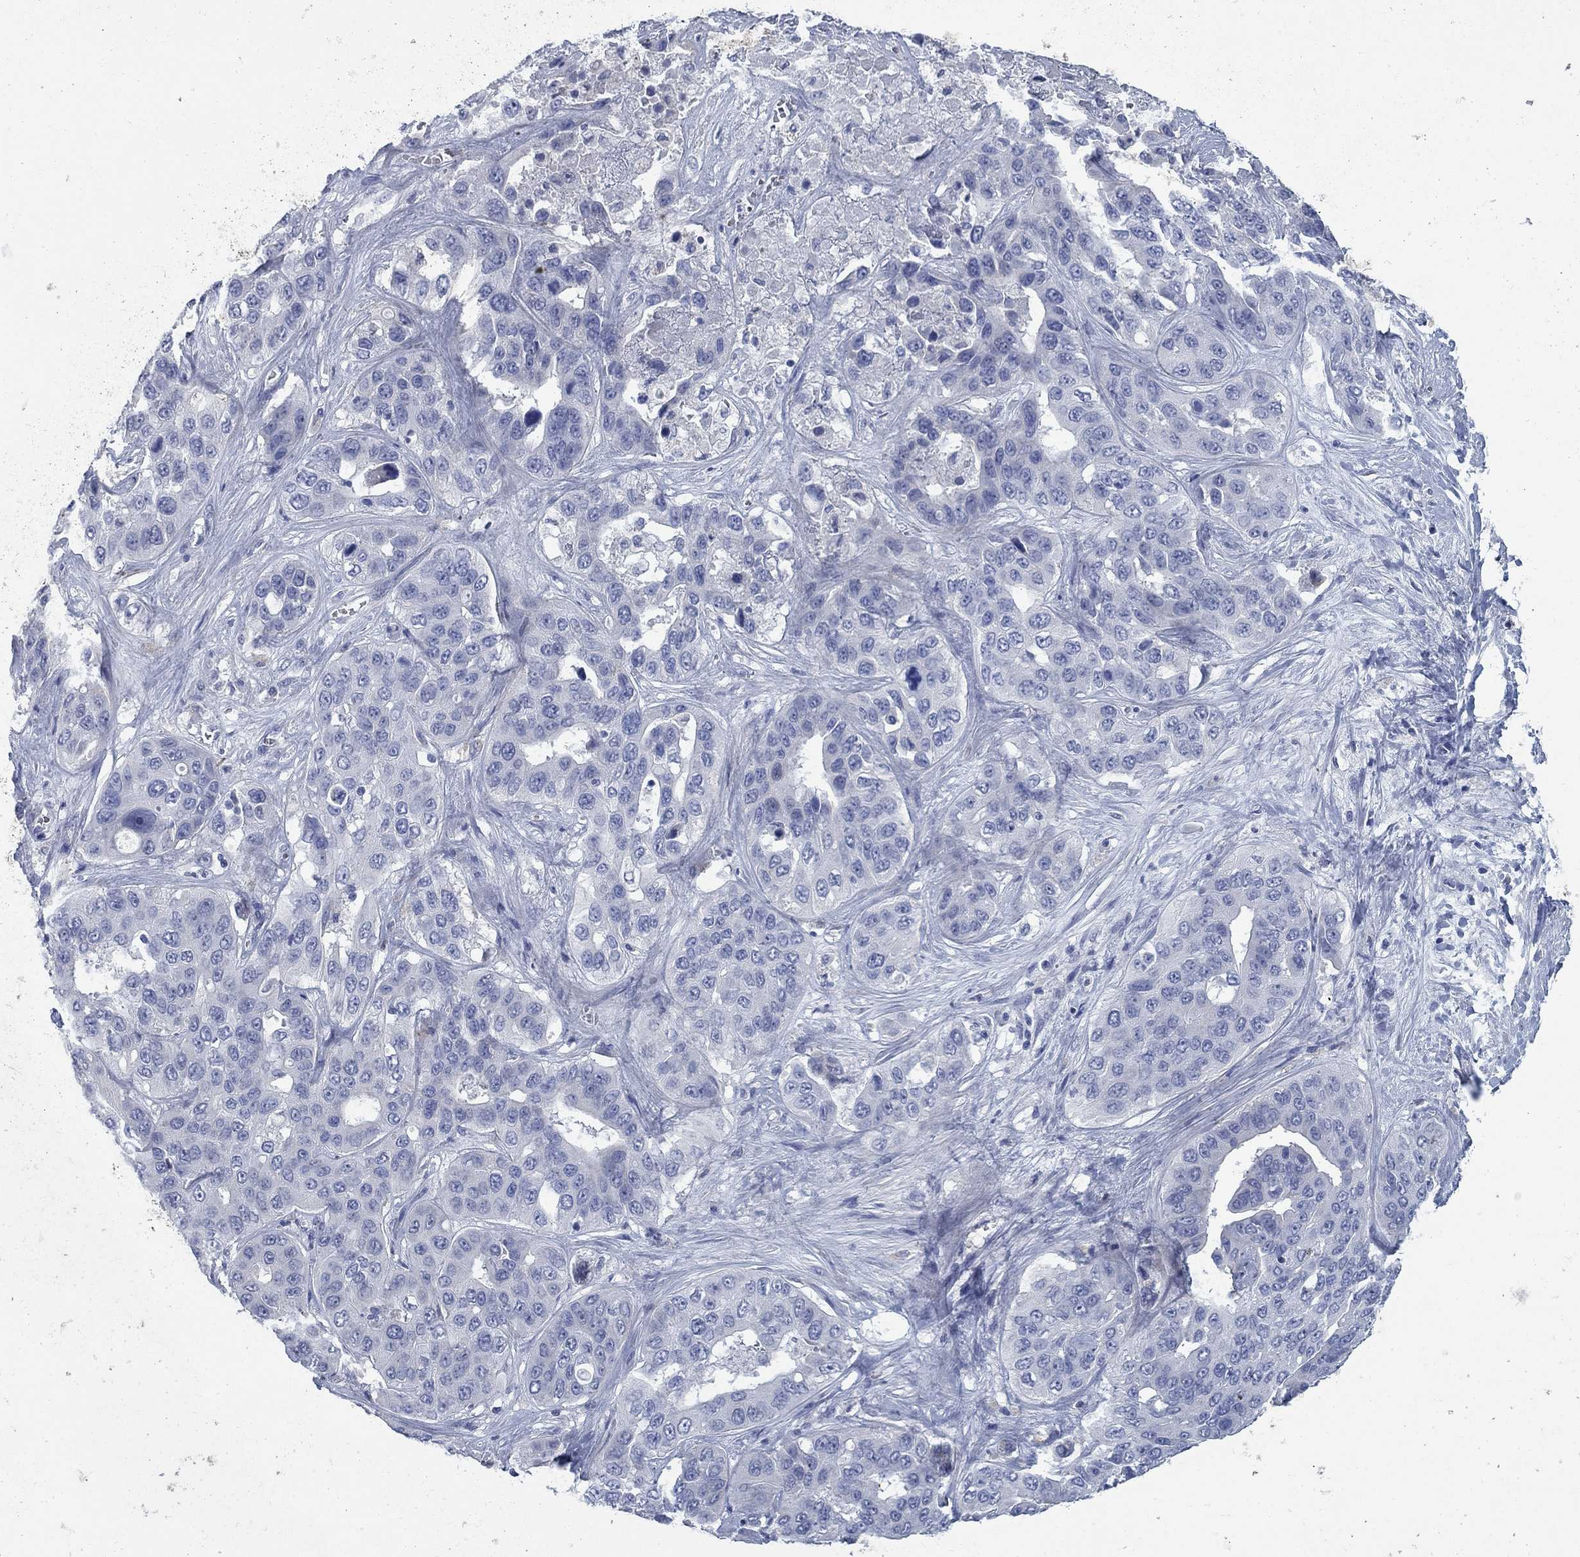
{"staining": {"intensity": "negative", "quantity": "none", "location": "none"}, "tissue": "liver cancer", "cell_type": "Tumor cells", "image_type": "cancer", "snomed": [{"axis": "morphology", "description": "Cholangiocarcinoma"}, {"axis": "topography", "description": "Liver"}], "caption": "Tumor cells are negative for protein expression in human liver cholangiocarcinoma.", "gene": "DNER", "patient": {"sex": "female", "age": 52}}